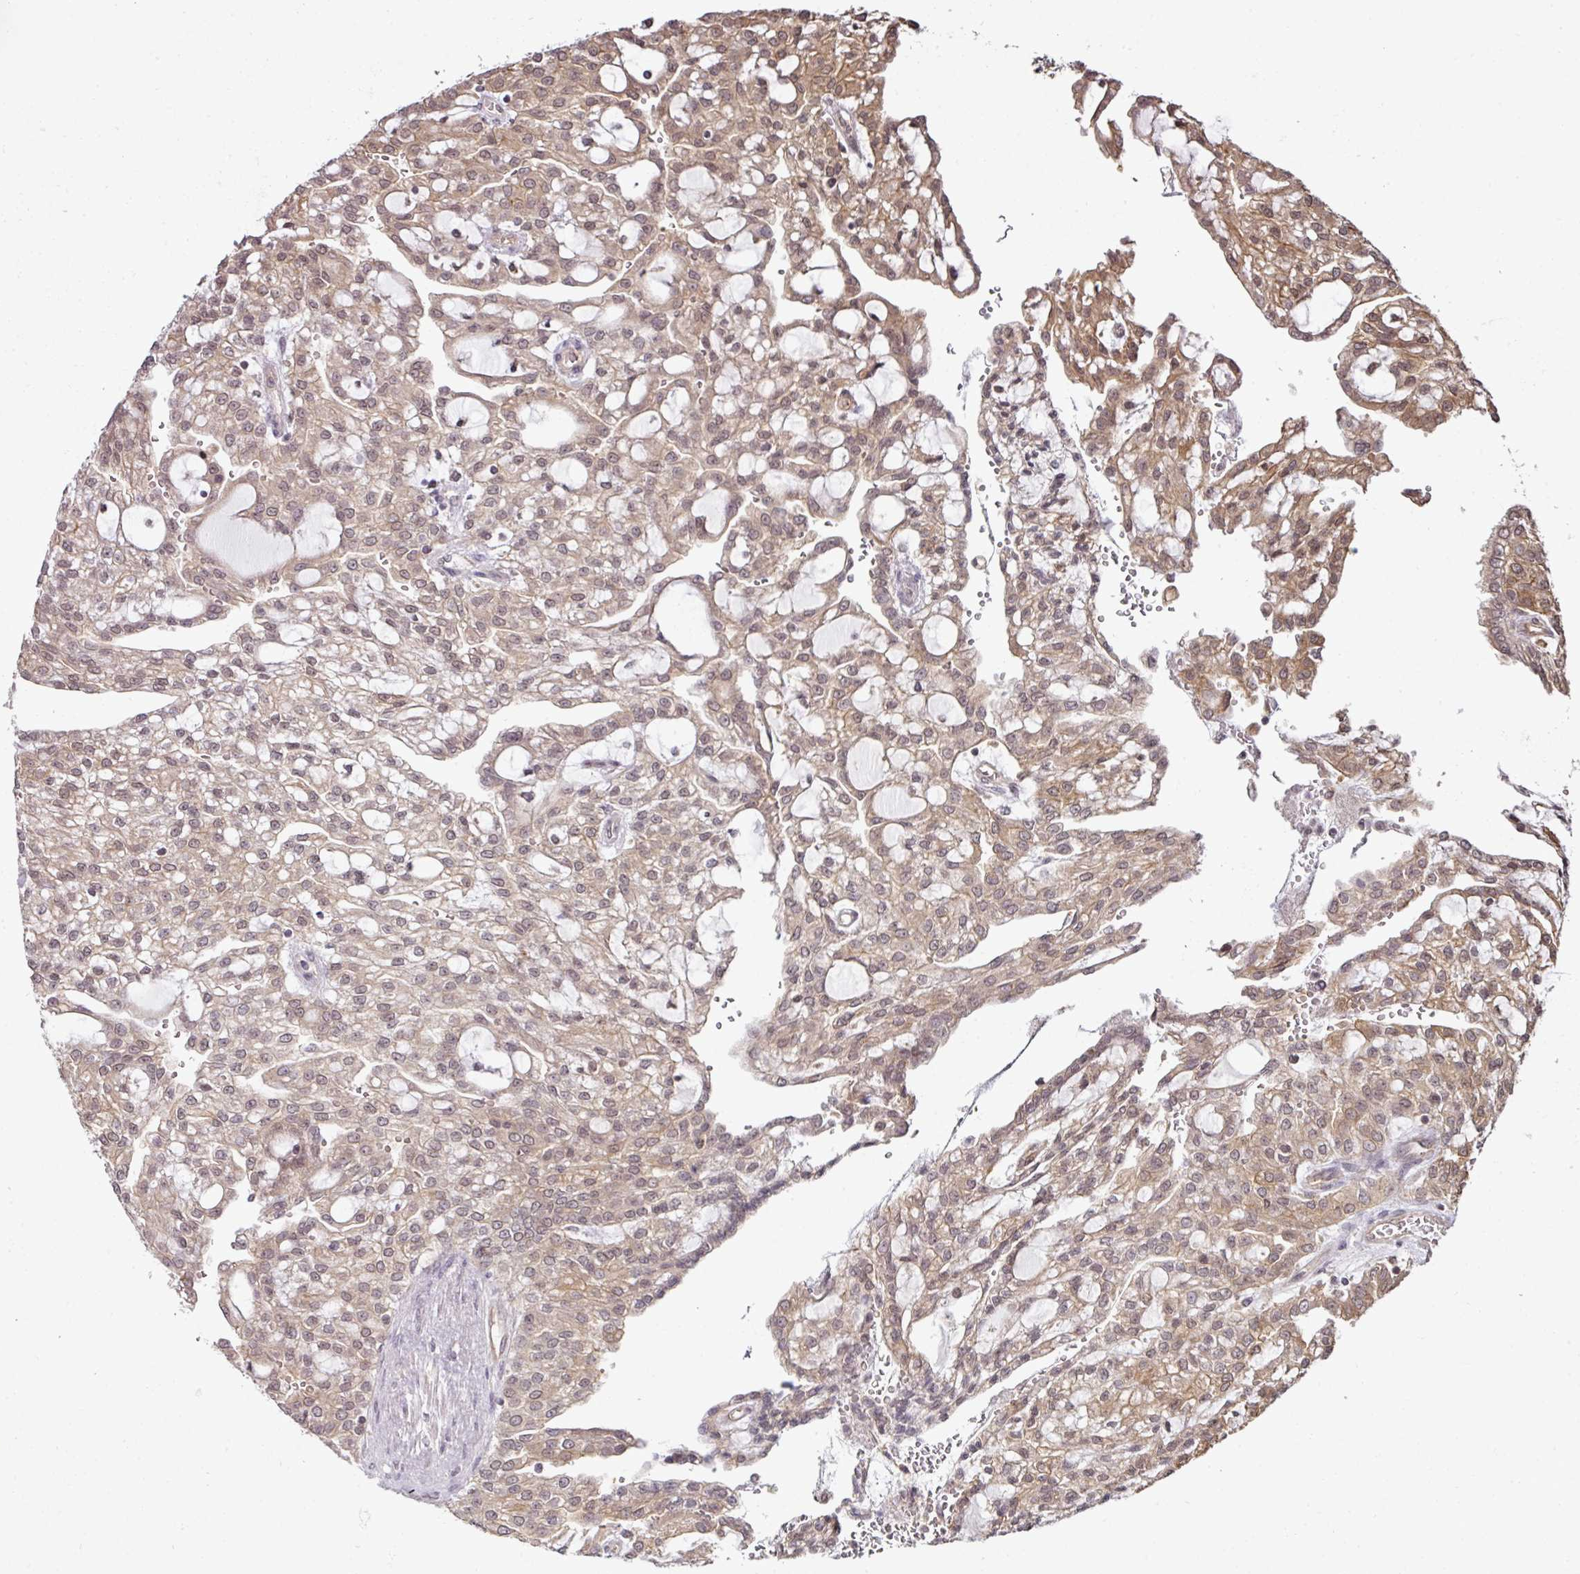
{"staining": {"intensity": "moderate", "quantity": ">75%", "location": "cytoplasmic/membranous,nuclear"}, "tissue": "renal cancer", "cell_type": "Tumor cells", "image_type": "cancer", "snomed": [{"axis": "morphology", "description": "Adenocarcinoma, NOS"}, {"axis": "topography", "description": "Kidney"}], "caption": "Renal adenocarcinoma tissue exhibits moderate cytoplasmic/membranous and nuclear staining in about >75% of tumor cells The staining was performed using DAB, with brown indicating positive protein expression. Nuclei are stained blue with hematoxylin.", "gene": "ANKRD18A", "patient": {"sex": "male", "age": 63}}